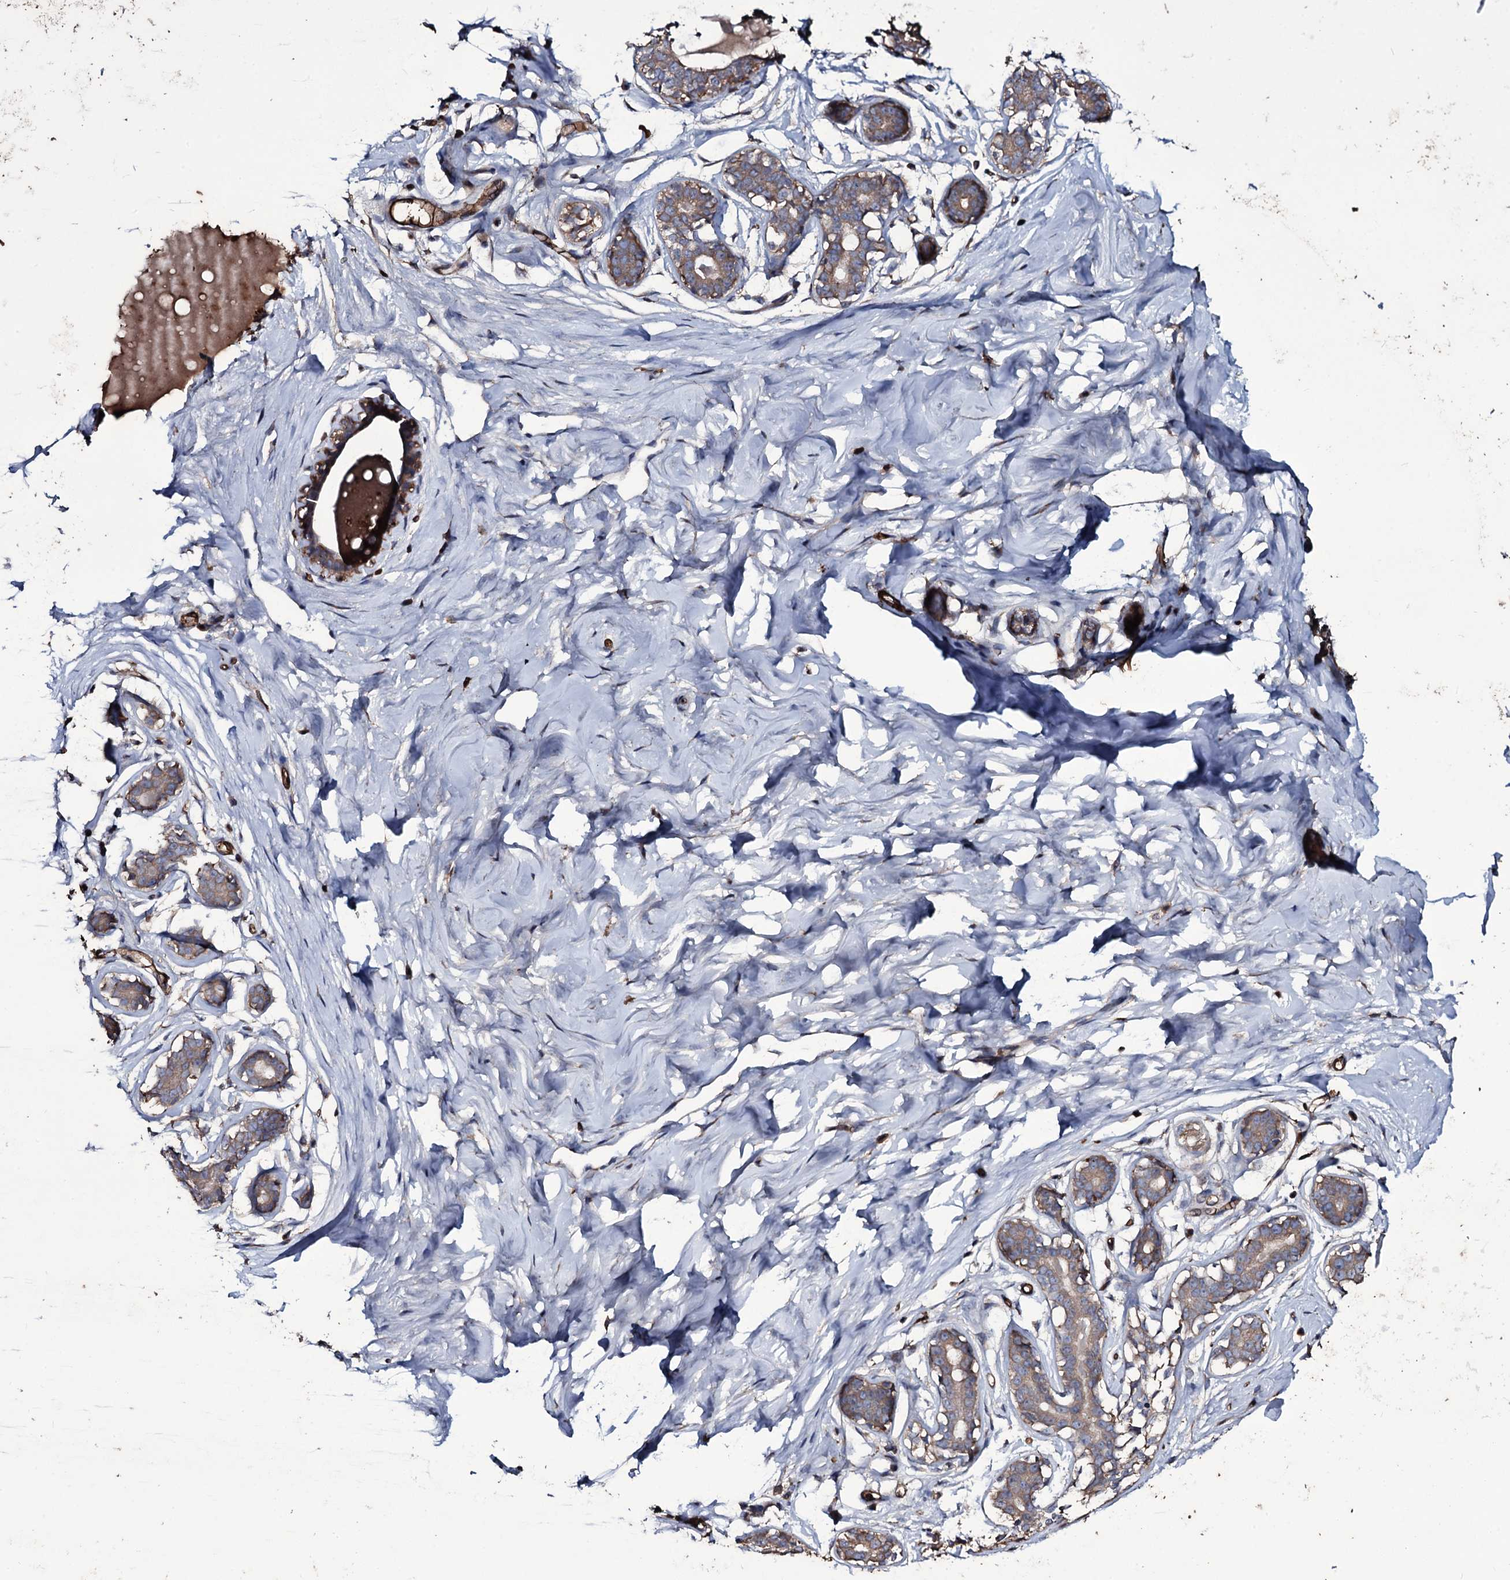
{"staining": {"intensity": "negative", "quantity": "none", "location": "none"}, "tissue": "breast", "cell_type": "Adipocytes", "image_type": "normal", "snomed": [{"axis": "morphology", "description": "Normal tissue, NOS"}, {"axis": "morphology", "description": "Adenoma, NOS"}, {"axis": "topography", "description": "Breast"}], "caption": "This is an immunohistochemistry (IHC) histopathology image of unremarkable human breast. There is no positivity in adipocytes.", "gene": "ZSWIM8", "patient": {"sex": "female", "age": 23}}